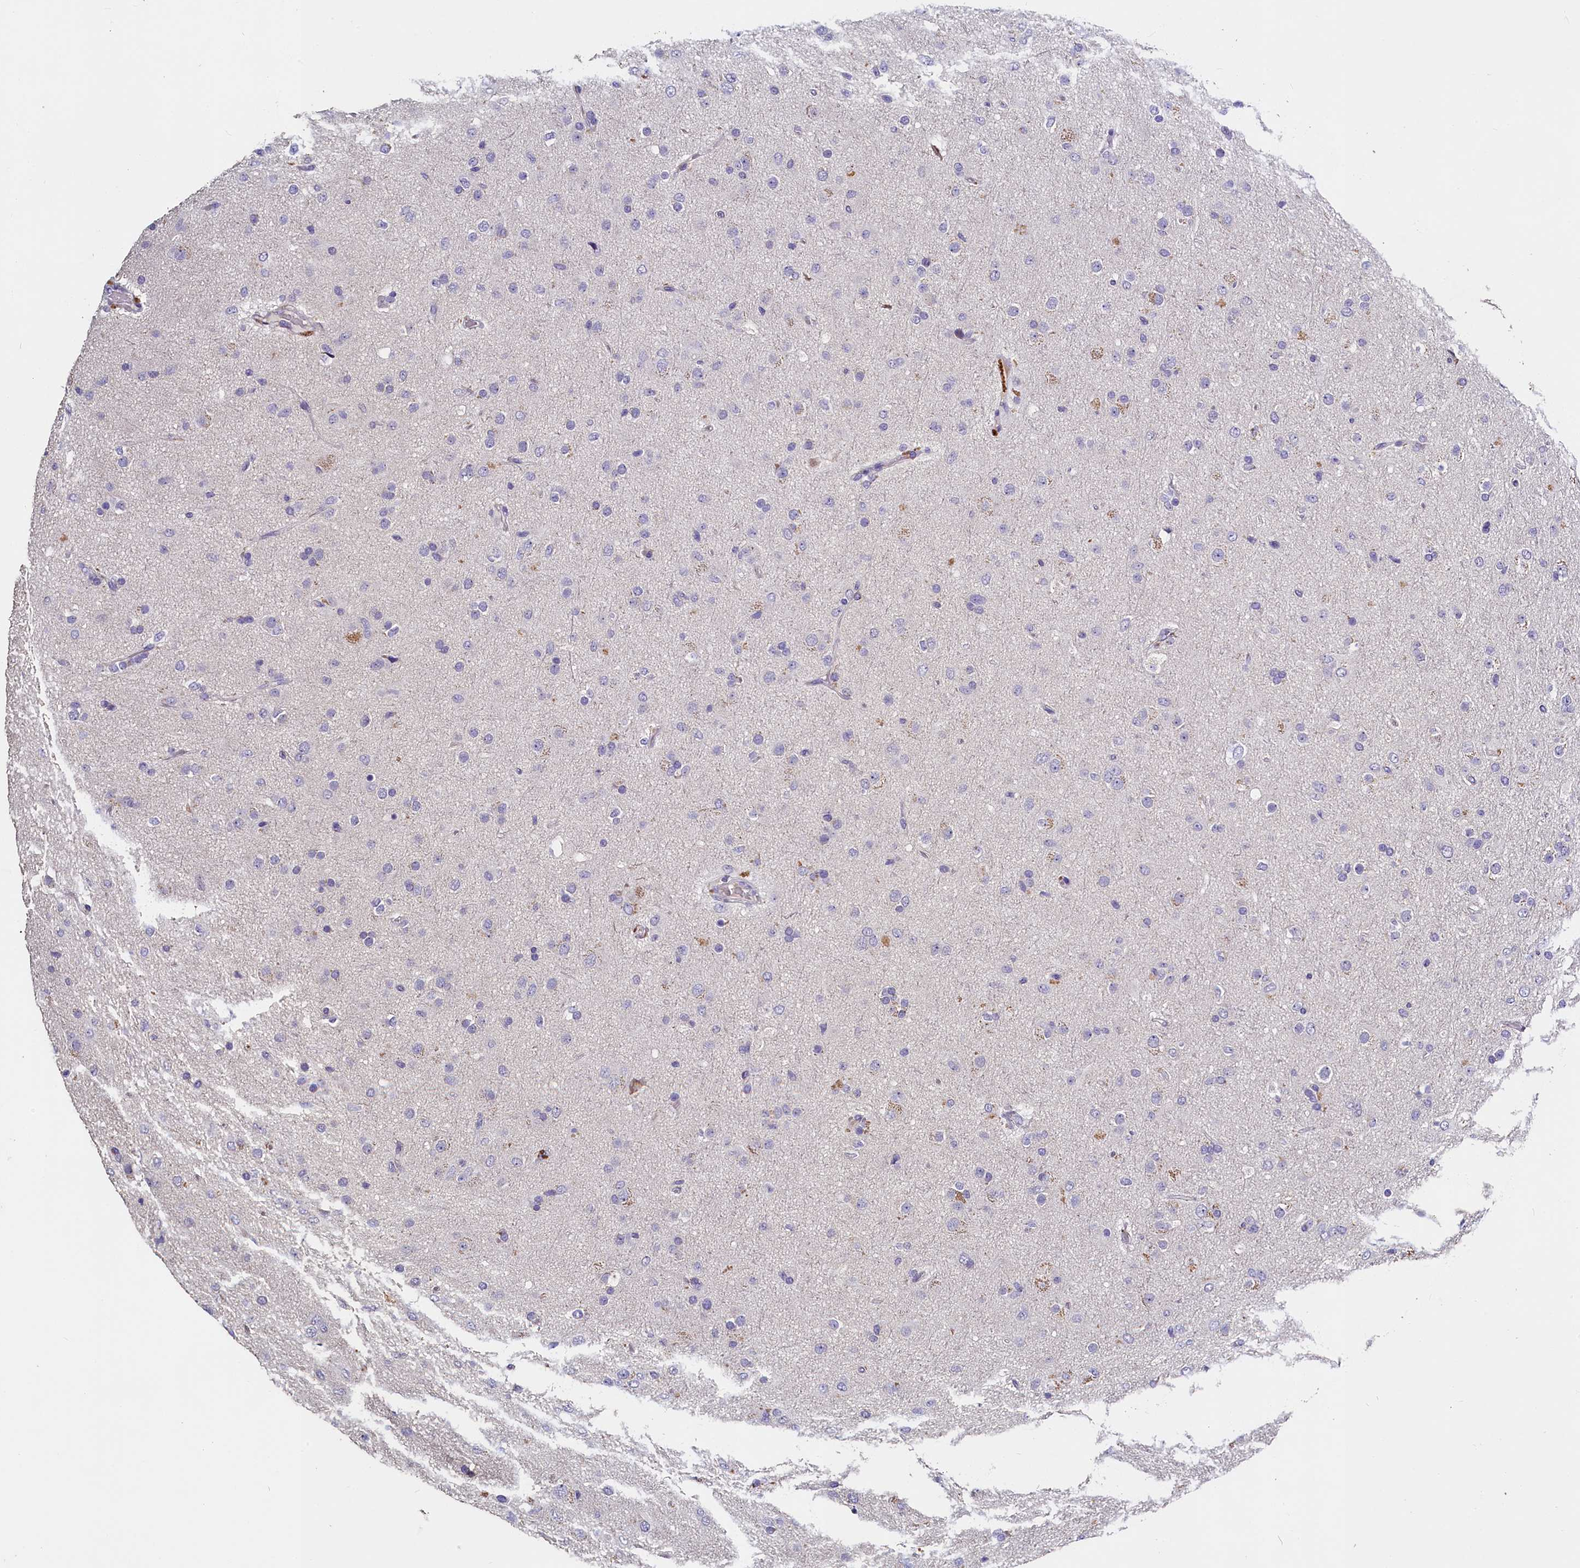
{"staining": {"intensity": "negative", "quantity": "none", "location": "none"}, "tissue": "glioma", "cell_type": "Tumor cells", "image_type": "cancer", "snomed": [{"axis": "morphology", "description": "Glioma, malignant, Low grade"}, {"axis": "topography", "description": "Brain"}], "caption": "There is no significant positivity in tumor cells of glioma.", "gene": "ST7L", "patient": {"sex": "male", "age": 65}}